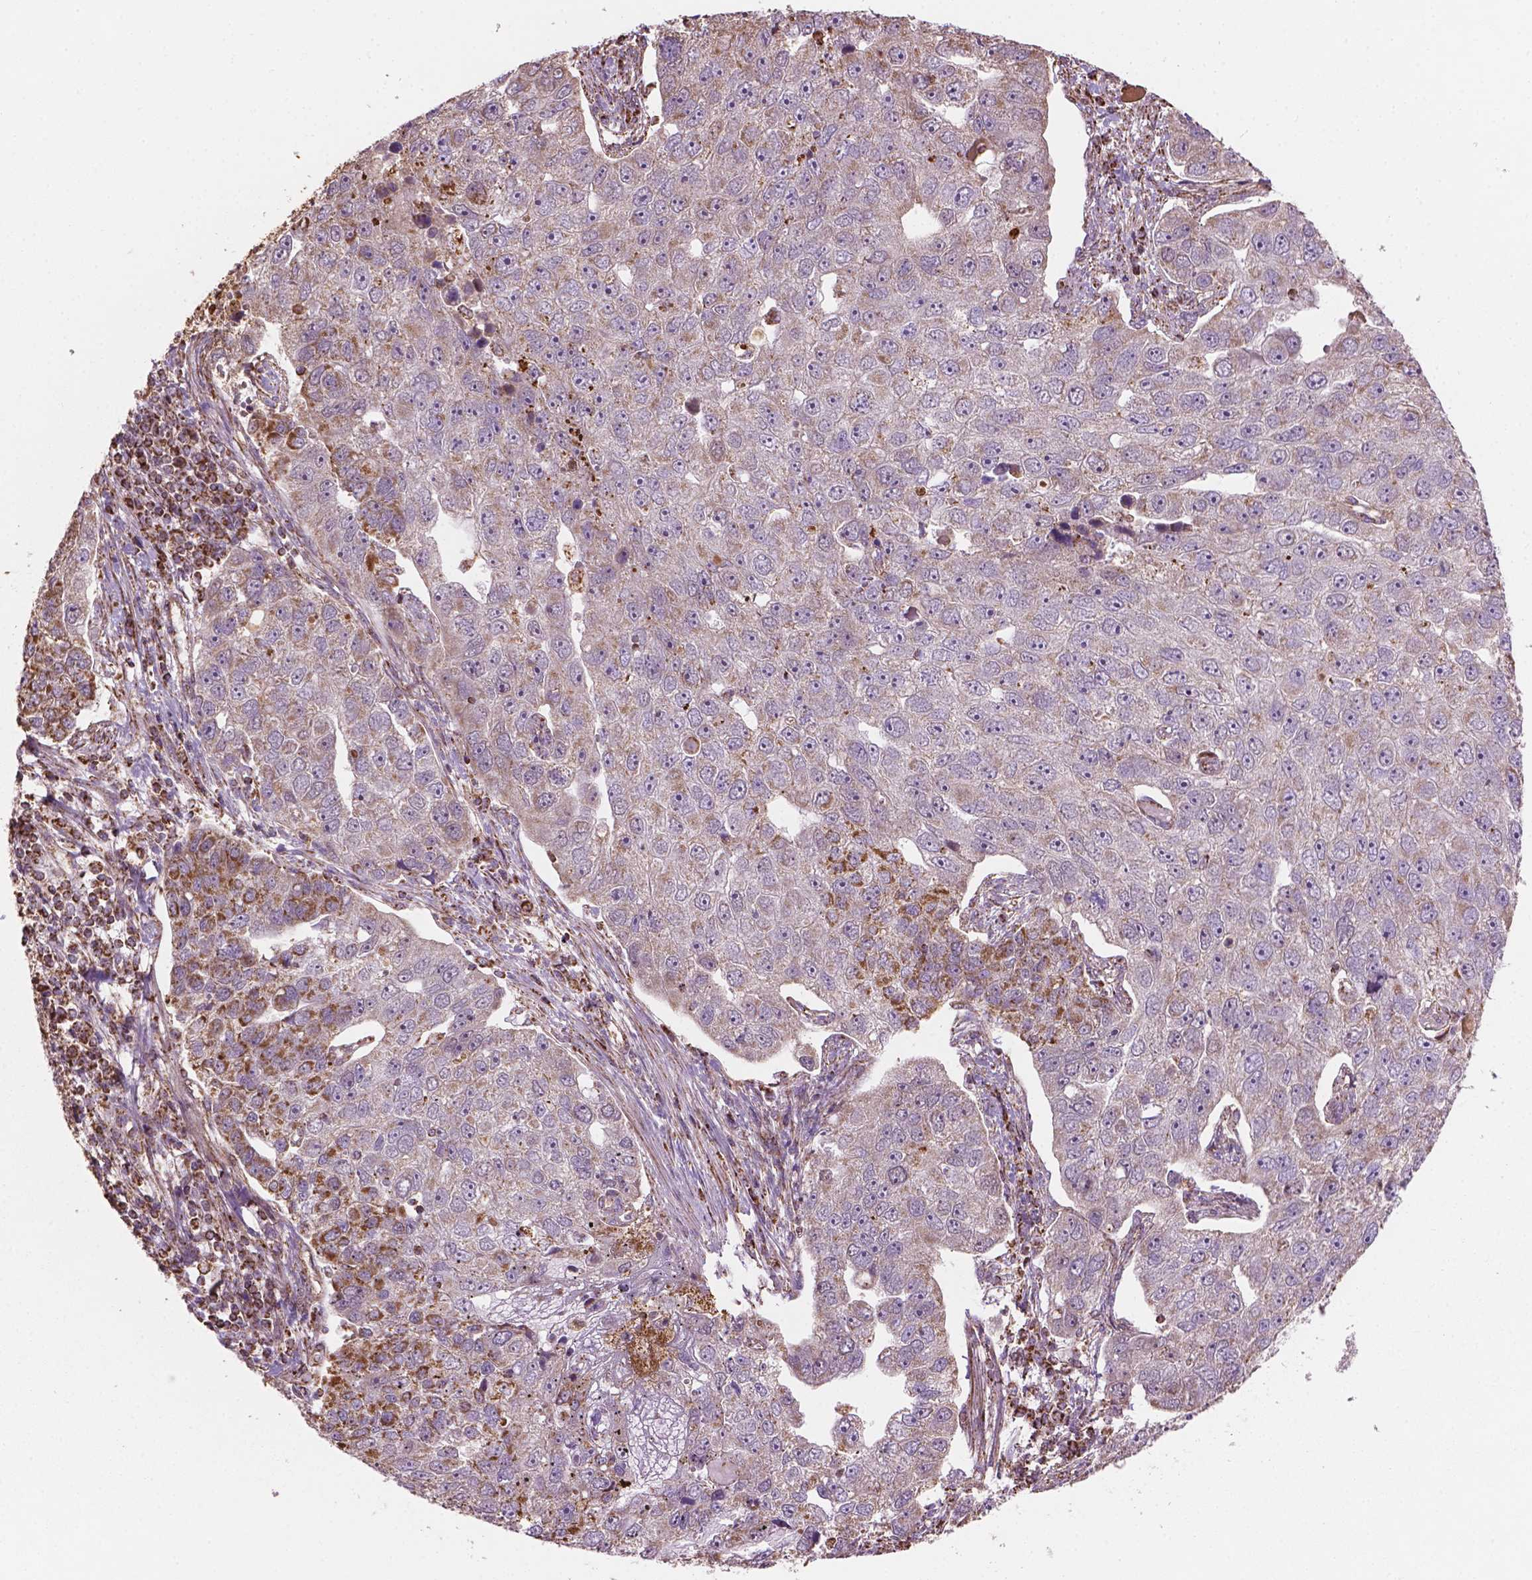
{"staining": {"intensity": "weak", "quantity": "25%-75%", "location": "cytoplasmic/membranous"}, "tissue": "pancreatic cancer", "cell_type": "Tumor cells", "image_type": "cancer", "snomed": [{"axis": "morphology", "description": "Adenocarcinoma, NOS"}, {"axis": "topography", "description": "Pancreas"}], "caption": "Brown immunohistochemical staining in human pancreatic cancer displays weak cytoplasmic/membranous positivity in approximately 25%-75% of tumor cells. The protein of interest is stained brown, and the nuclei are stained in blue (DAB (3,3'-diaminobenzidine) IHC with brightfield microscopy, high magnification).", "gene": "HS3ST3A1", "patient": {"sex": "female", "age": 61}}